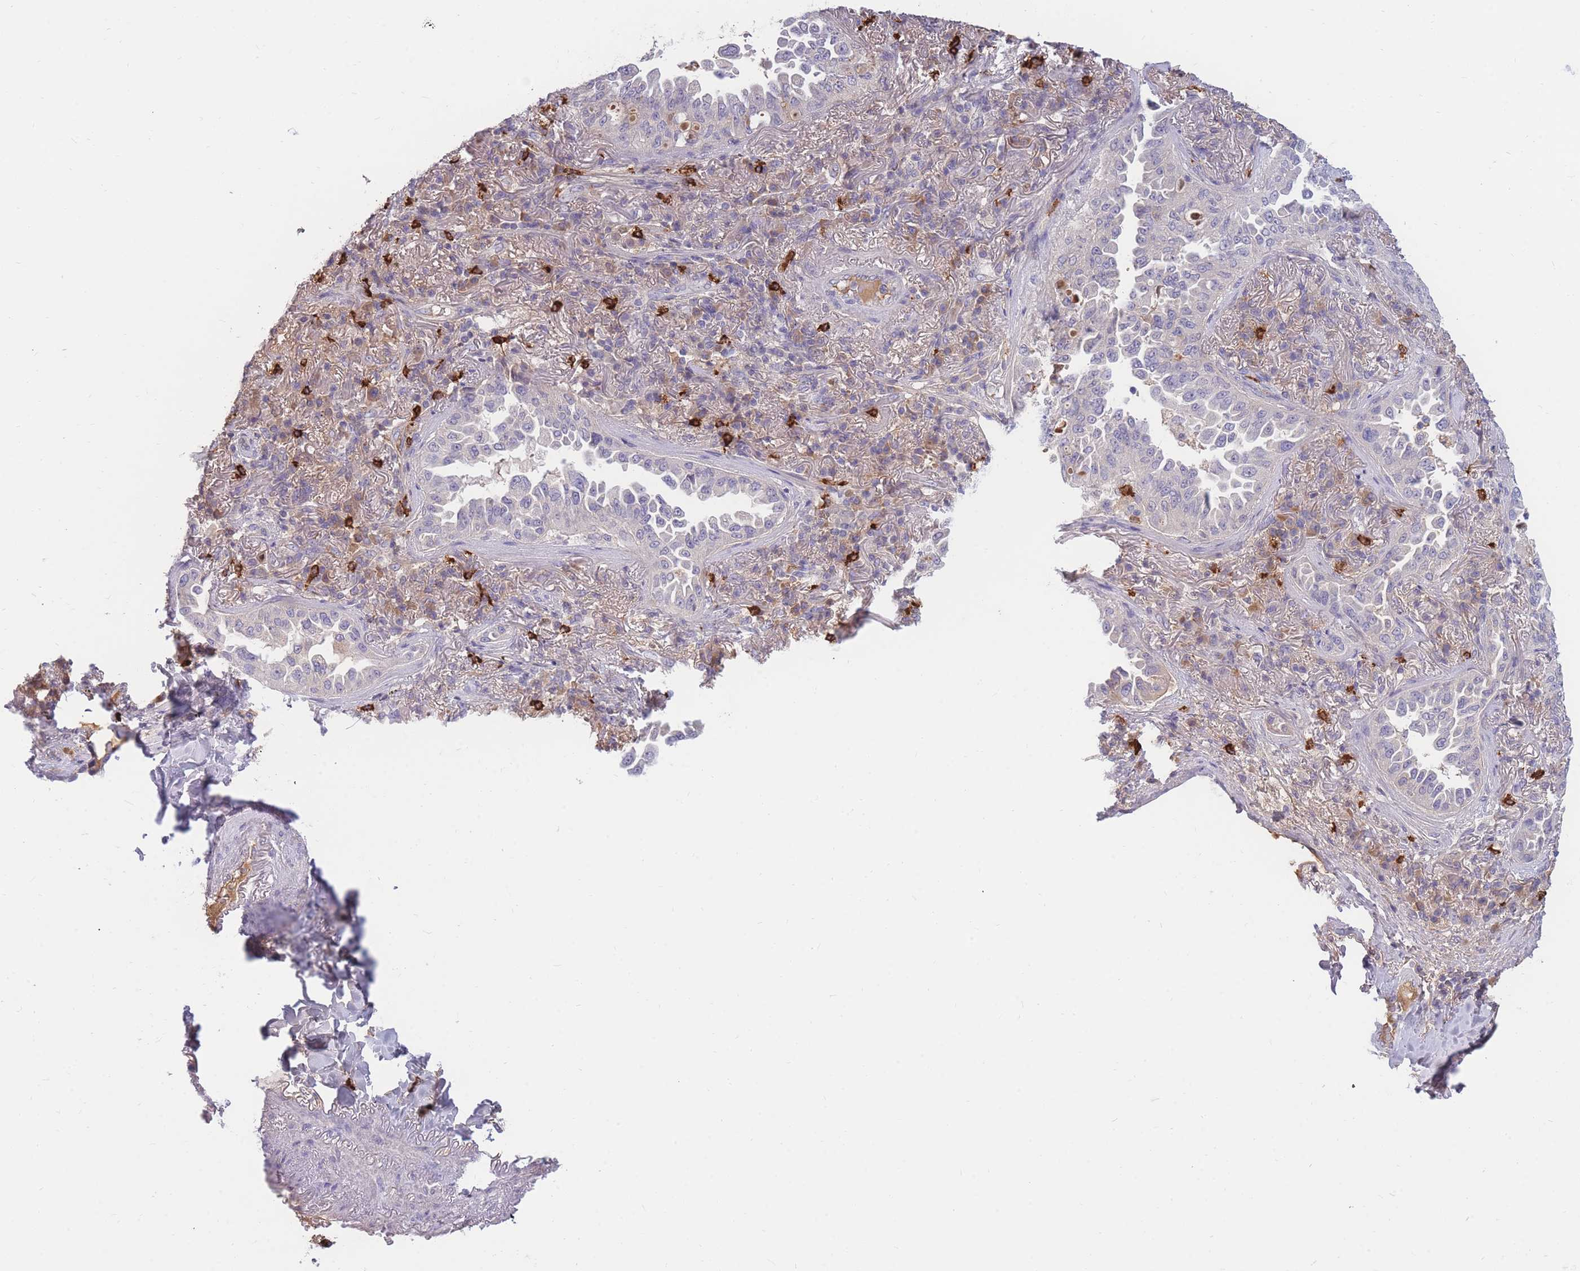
{"staining": {"intensity": "negative", "quantity": "none", "location": "none"}, "tissue": "lung cancer", "cell_type": "Tumor cells", "image_type": "cancer", "snomed": [{"axis": "morphology", "description": "Adenocarcinoma, NOS"}, {"axis": "topography", "description": "Lung"}], "caption": "A high-resolution histopathology image shows IHC staining of lung adenocarcinoma, which exhibits no significant expression in tumor cells.", "gene": "TPSD1", "patient": {"sex": "female", "age": 69}}